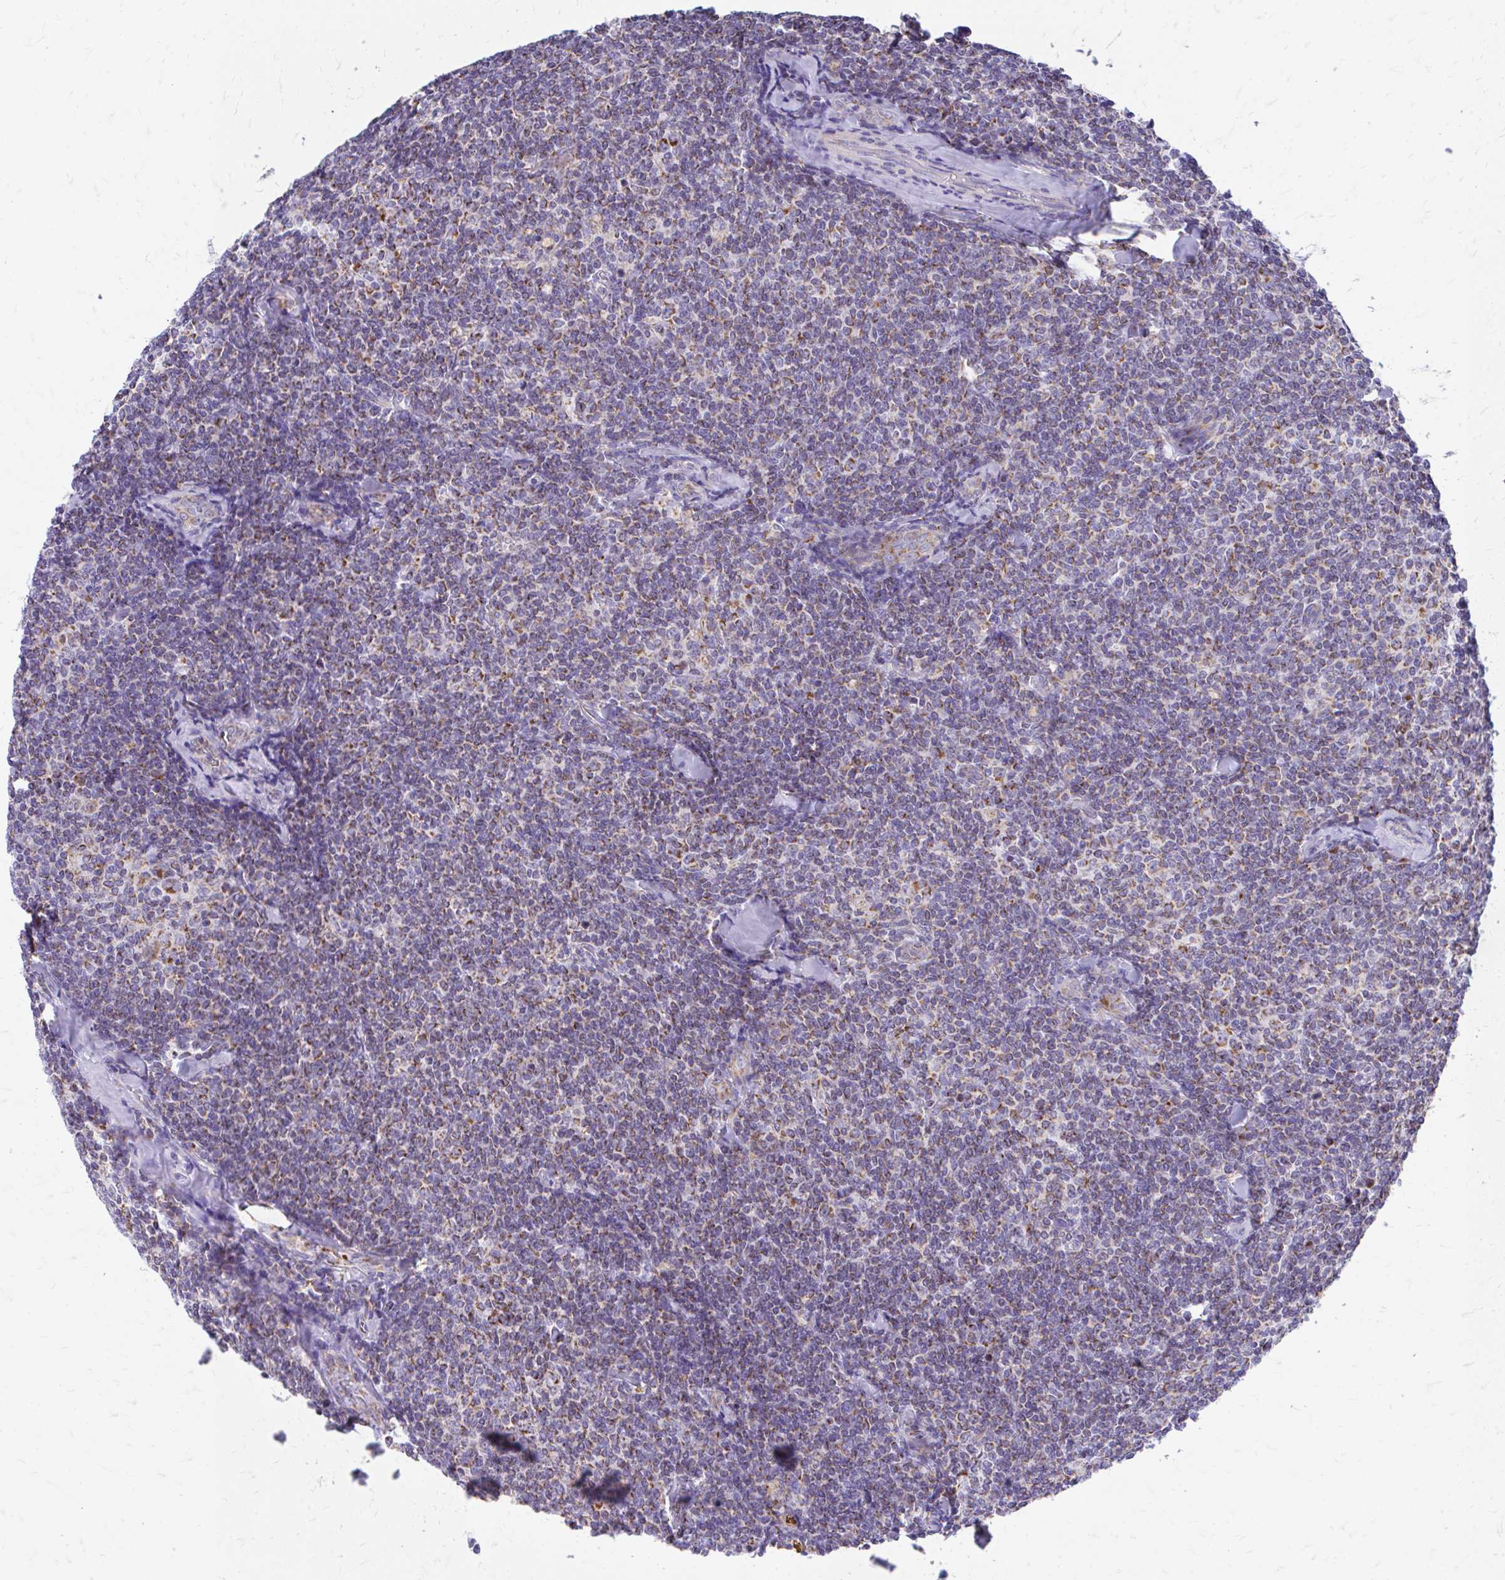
{"staining": {"intensity": "moderate", "quantity": "25%-75%", "location": "cytoplasmic/membranous"}, "tissue": "lymphoma", "cell_type": "Tumor cells", "image_type": "cancer", "snomed": [{"axis": "morphology", "description": "Malignant lymphoma, non-Hodgkin's type, Low grade"}, {"axis": "topography", "description": "Lymph node"}], "caption": "A high-resolution image shows IHC staining of low-grade malignant lymphoma, non-Hodgkin's type, which reveals moderate cytoplasmic/membranous expression in about 25%-75% of tumor cells. The protein is shown in brown color, while the nuclei are stained blue.", "gene": "MRPL19", "patient": {"sex": "female", "age": 56}}